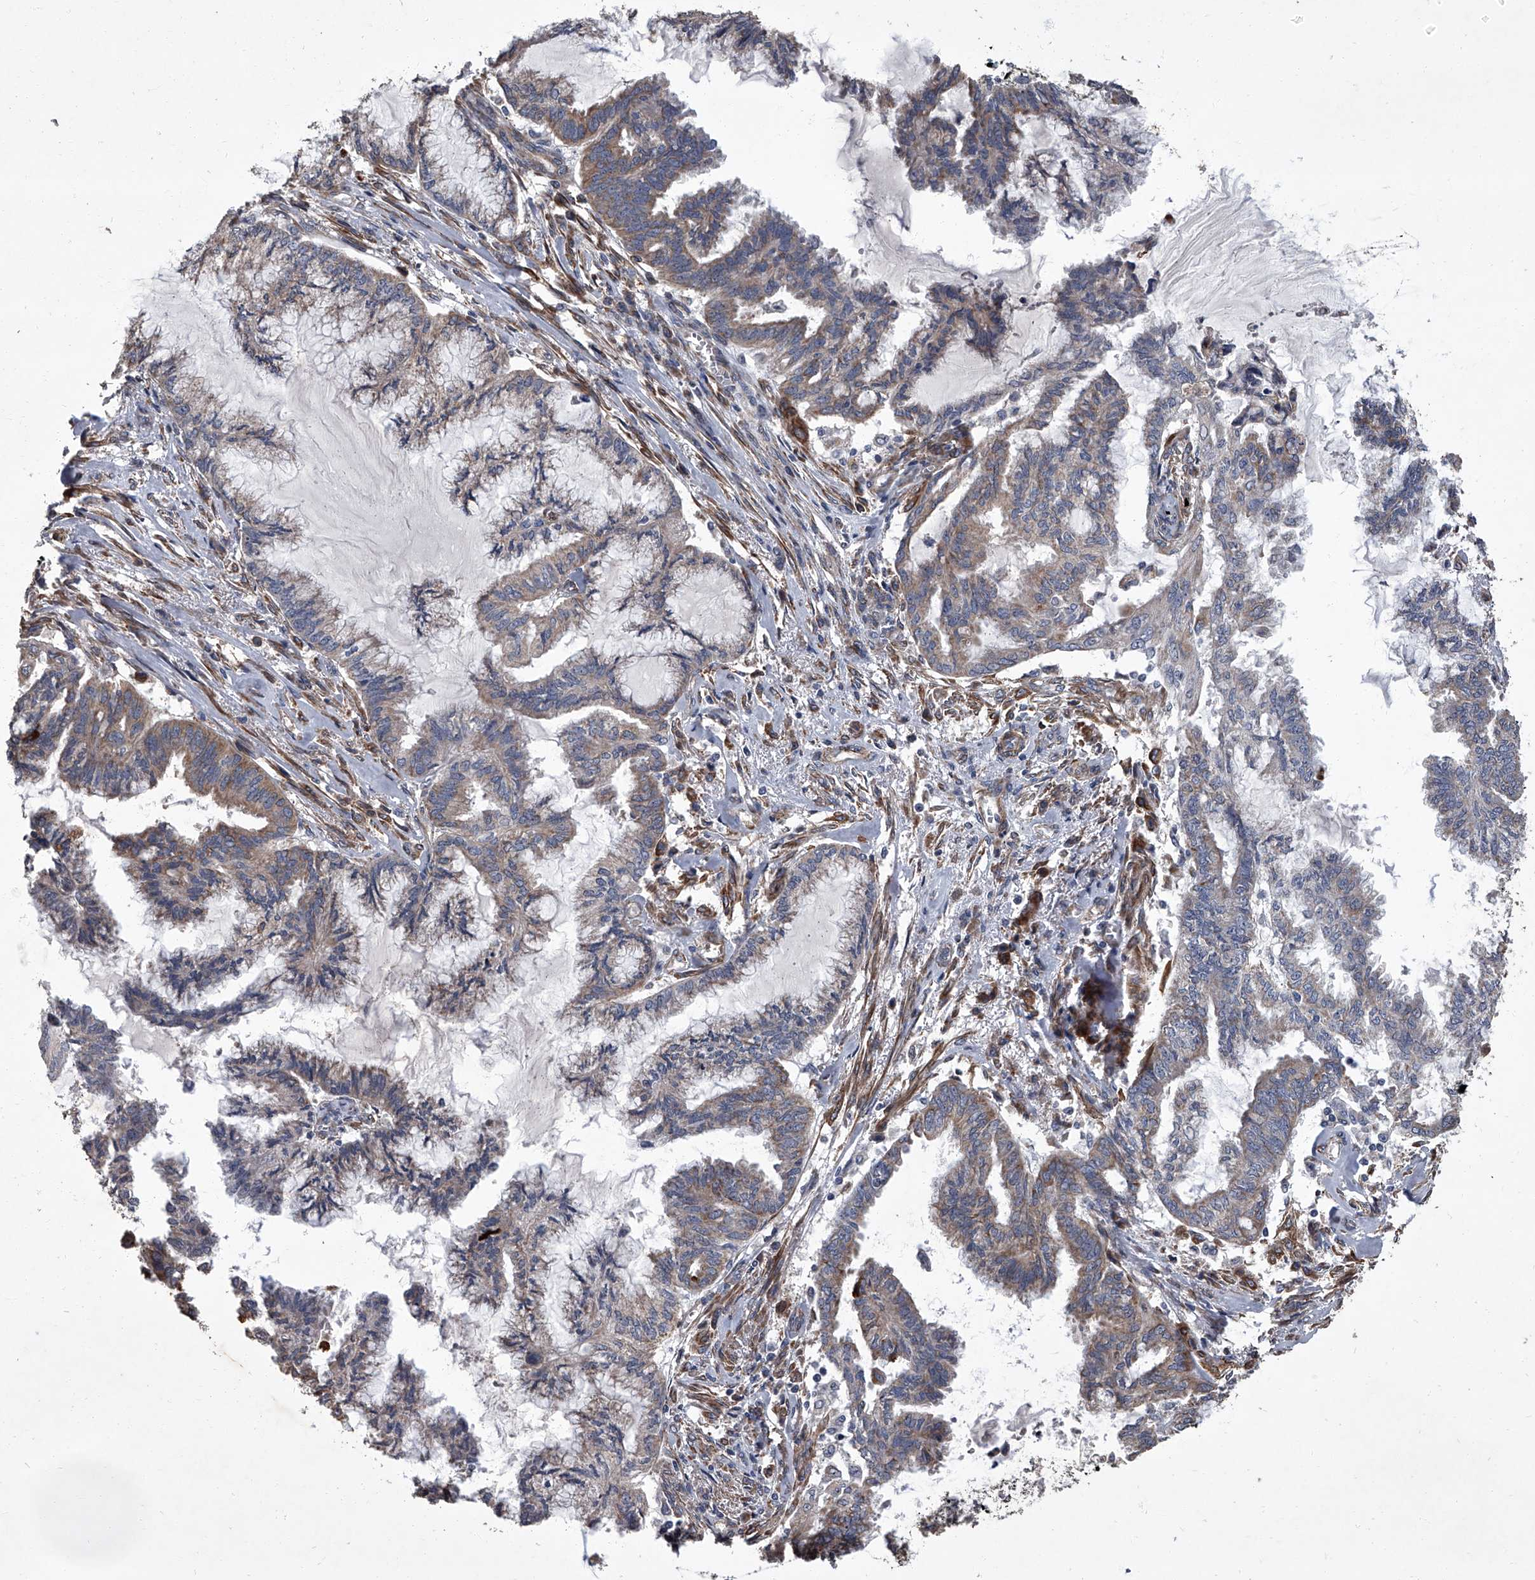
{"staining": {"intensity": "weak", "quantity": "25%-75%", "location": "cytoplasmic/membranous"}, "tissue": "endometrial cancer", "cell_type": "Tumor cells", "image_type": "cancer", "snomed": [{"axis": "morphology", "description": "Adenocarcinoma, NOS"}, {"axis": "topography", "description": "Endometrium"}], "caption": "This histopathology image shows endometrial adenocarcinoma stained with IHC to label a protein in brown. The cytoplasmic/membranous of tumor cells show weak positivity for the protein. Nuclei are counter-stained blue.", "gene": "SIRT4", "patient": {"sex": "female", "age": 86}}